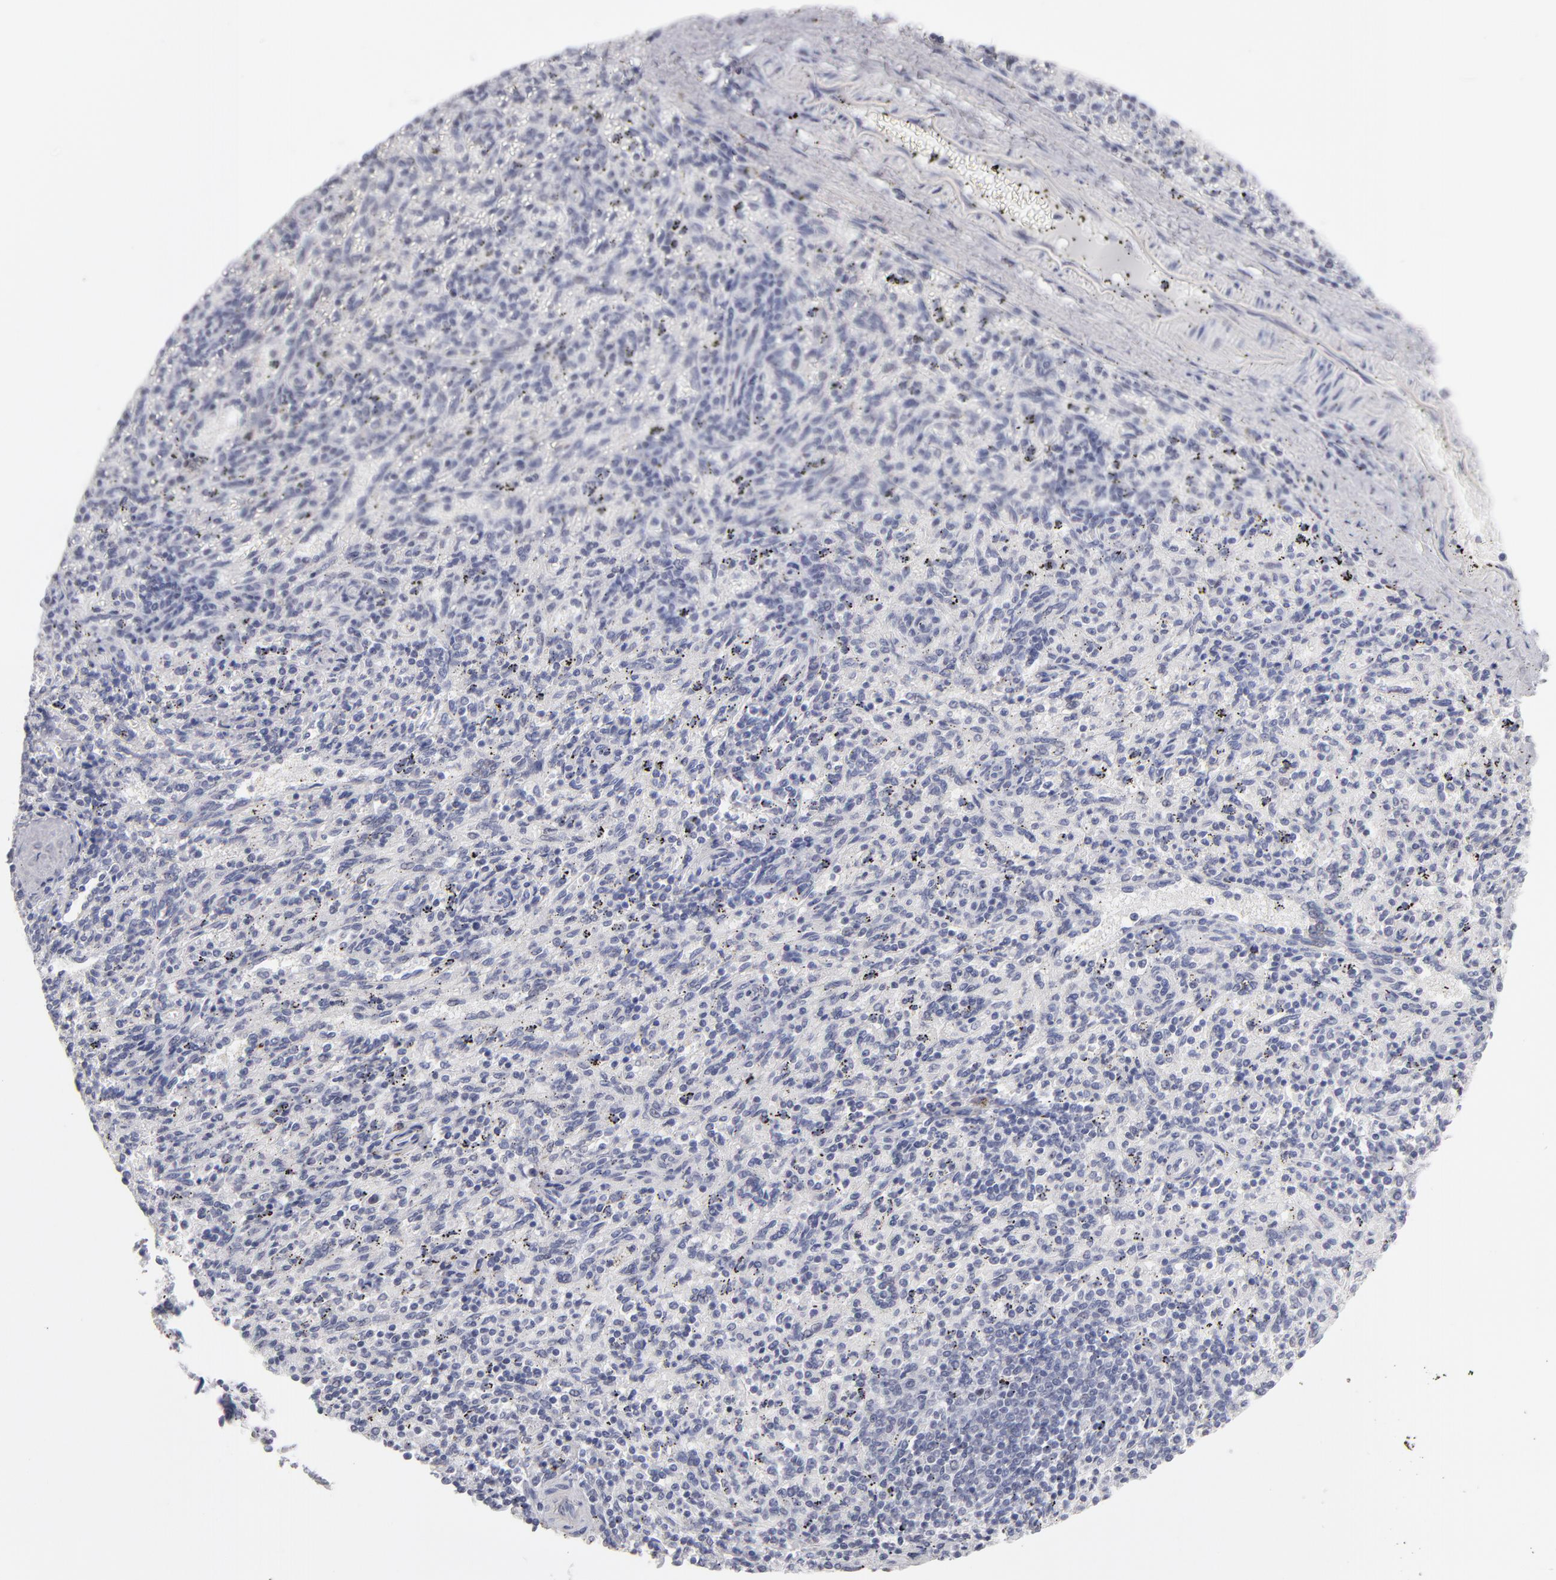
{"staining": {"intensity": "negative", "quantity": "none", "location": "none"}, "tissue": "spleen", "cell_type": "Cells in red pulp", "image_type": "normal", "snomed": [{"axis": "morphology", "description": "Normal tissue, NOS"}, {"axis": "topography", "description": "Spleen"}], "caption": "Cells in red pulp show no significant protein staining in unremarkable spleen. (DAB (3,3'-diaminobenzidine) immunohistochemistry (IHC) with hematoxylin counter stain).", "gene": "TEX11", "patient": {"sex": "female", "age": 10}}